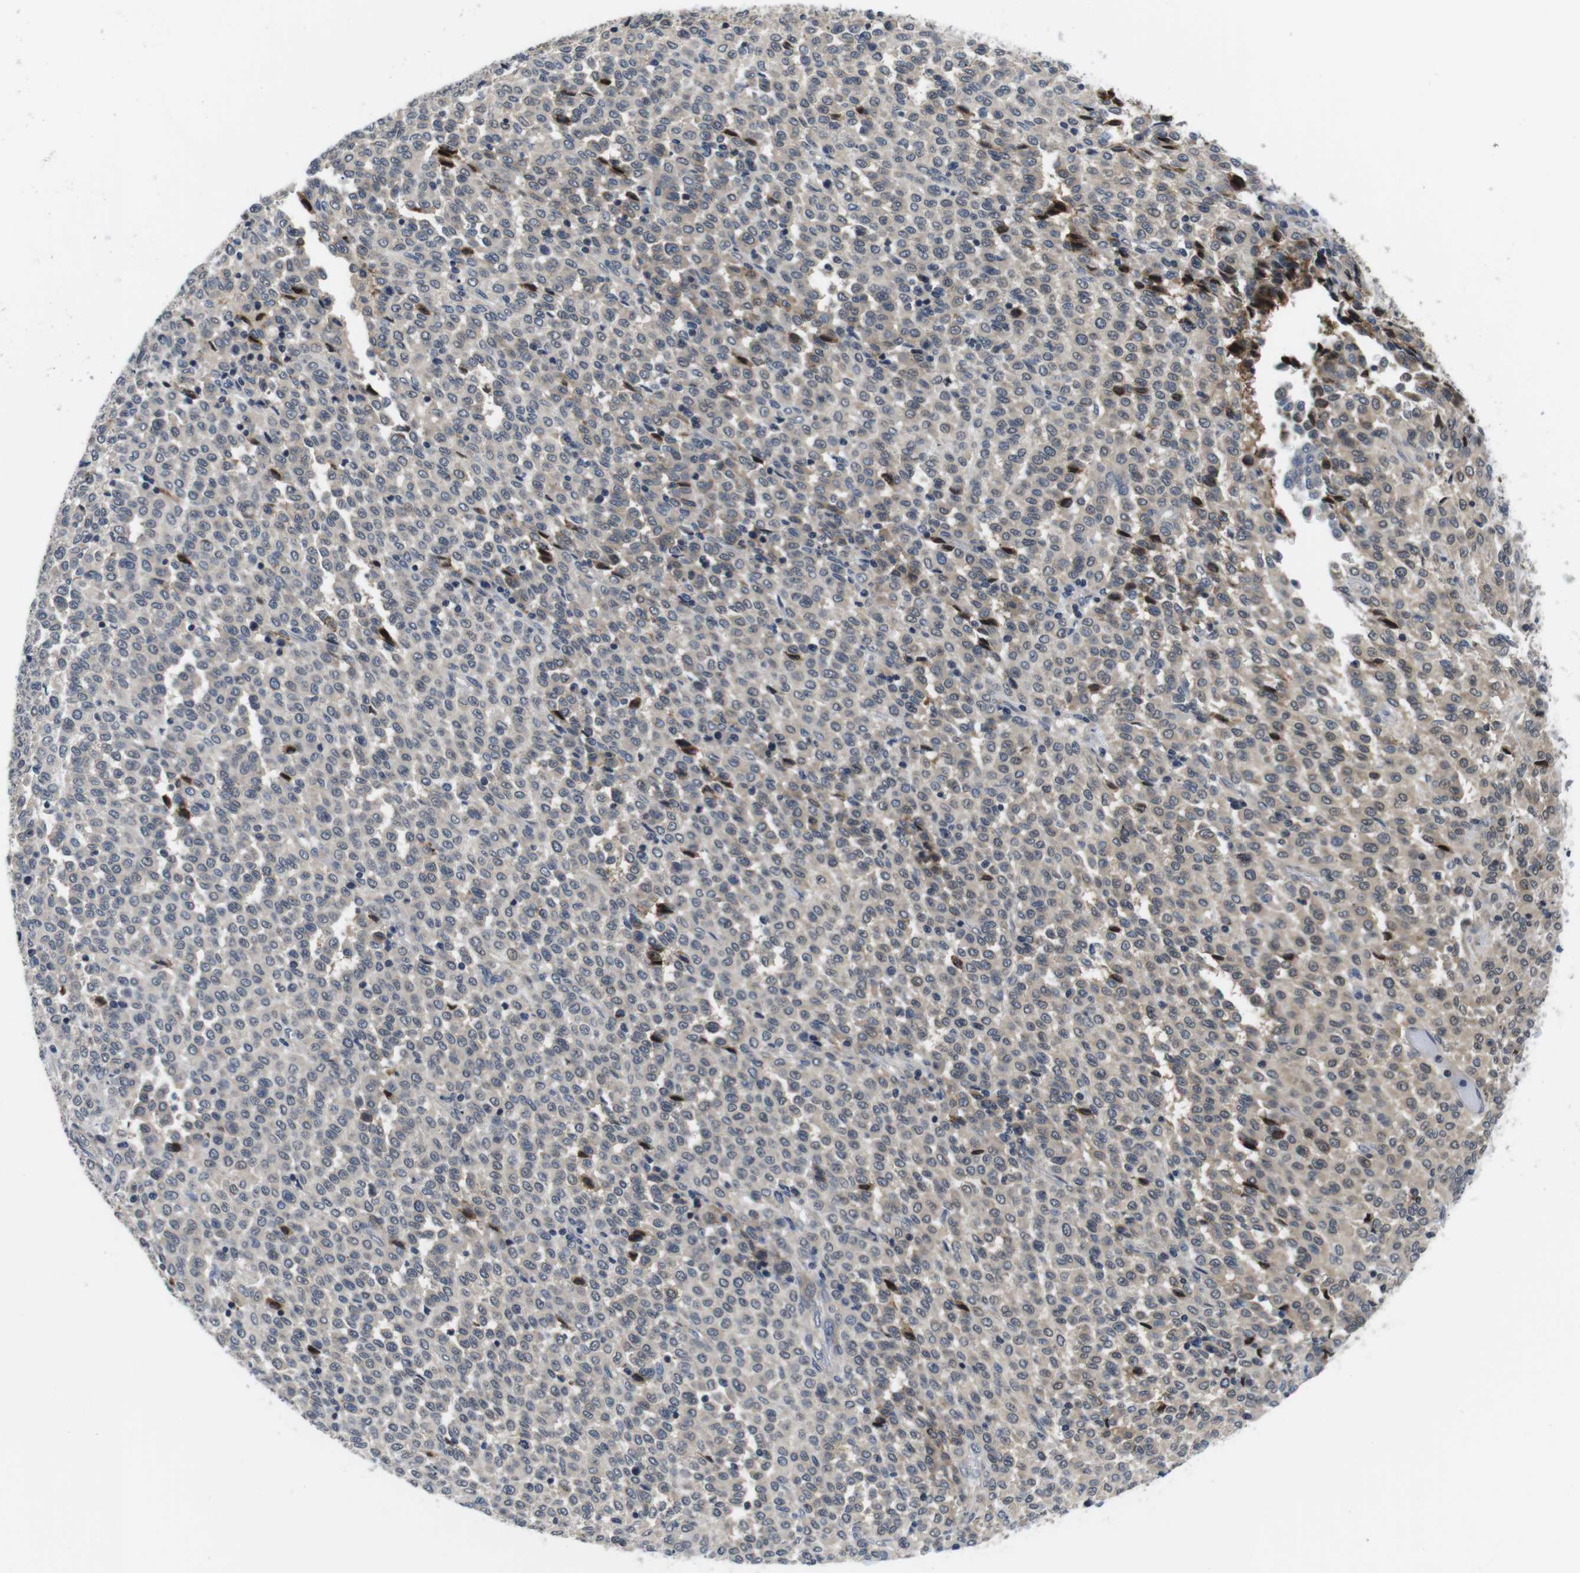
{"staining": {"intensity": "negative", "quantity": "none", "location": "none"}, "tissue": "melanoma", "cell_type": "Tumor cells", "image_type": "cancer", "snomed": [{"axis": "morphology", "description": "Malignant melanoma, Metastatic site"}, {"axis": "topography", "description": "Pancreas"}], "caption": "Melanoma was stained to show a protein in brown. There is no significant expression in tumor cells. (DAB IHC visualized using brightfield microscopy, high magnification).", "gene": "FADD", "patient": {"sex": "female", "age": 30}}